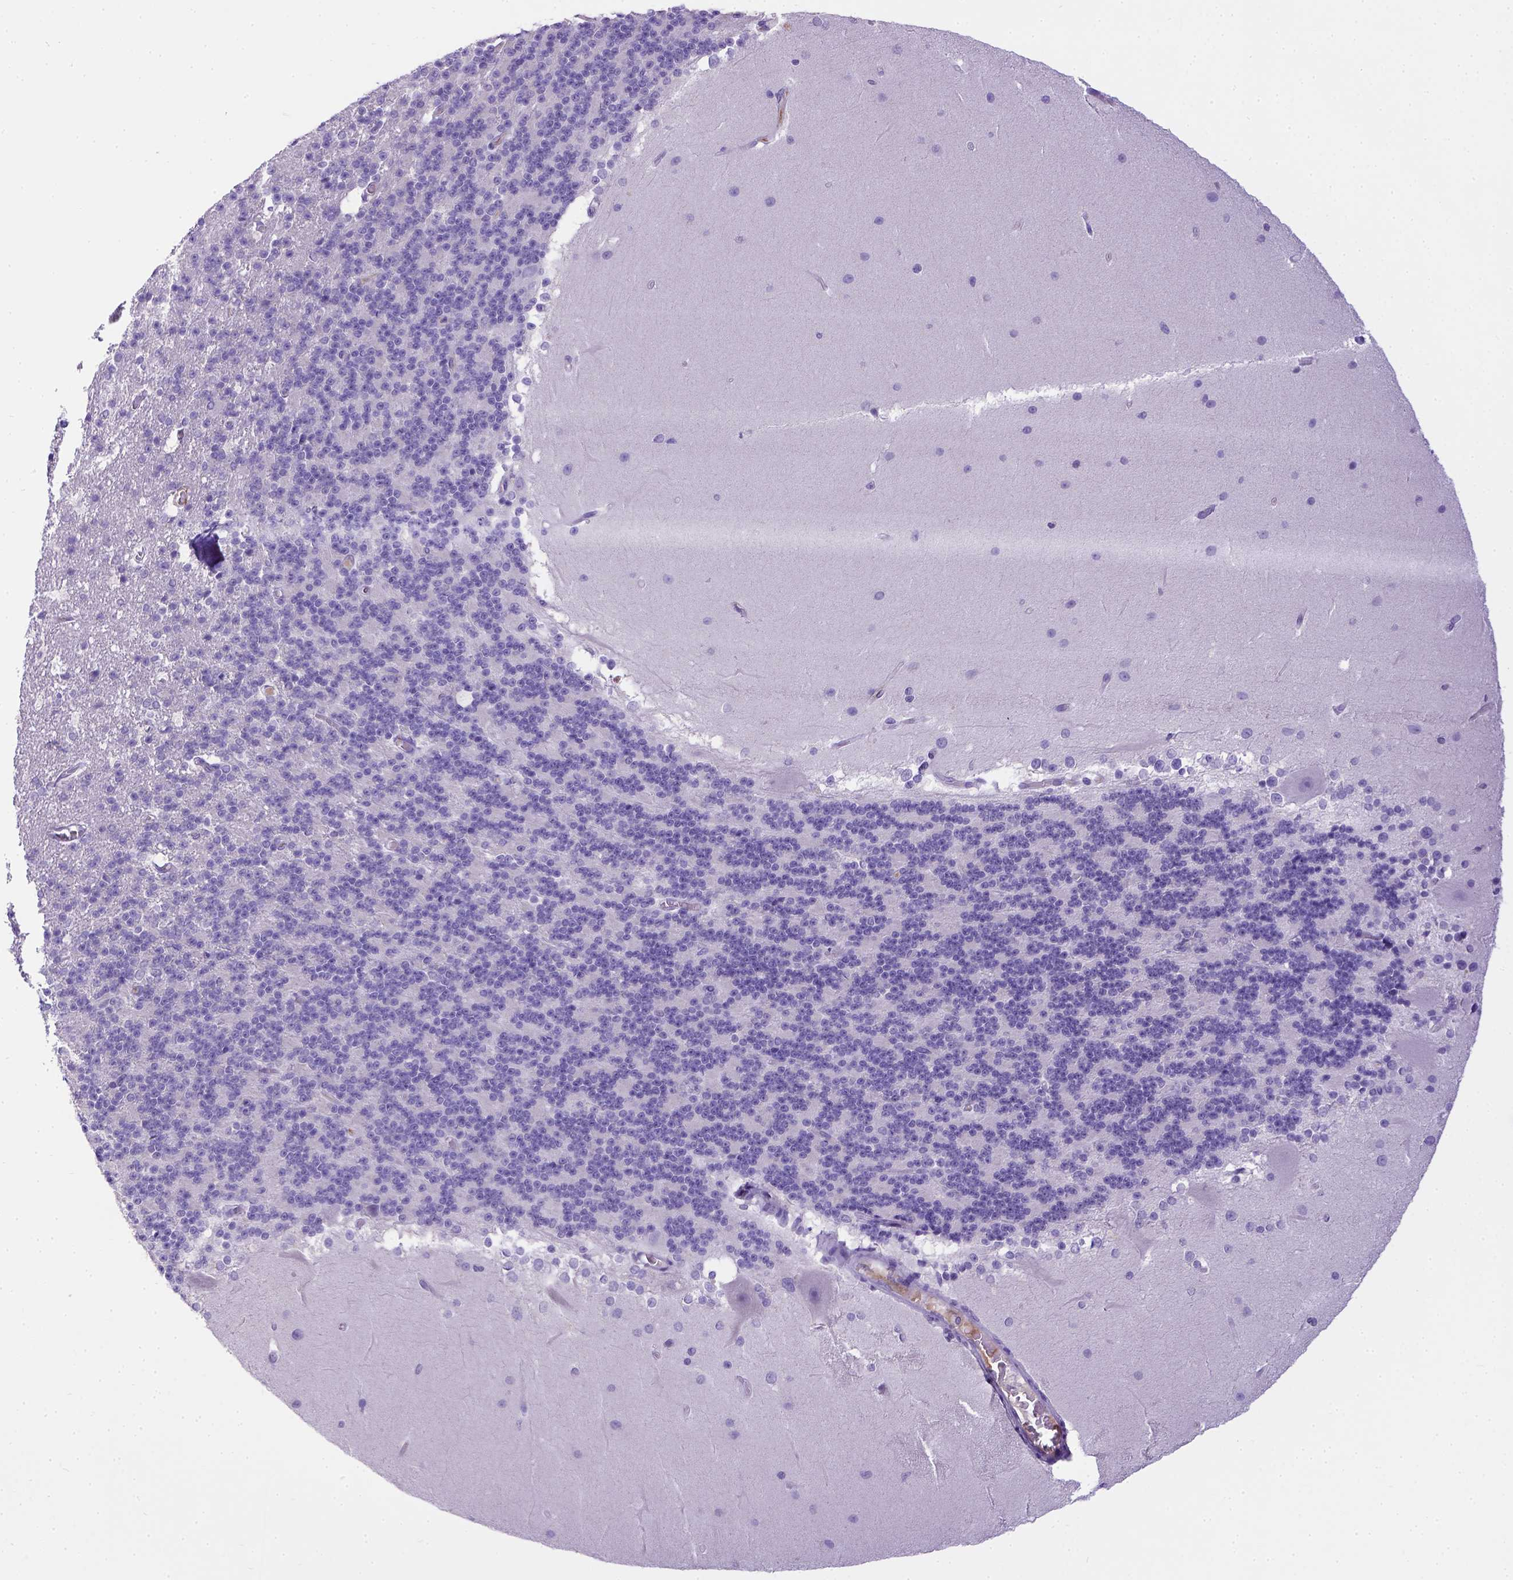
{"staining": {"intensity": "negative", "quantity": "none", "location": "none"}, "tissue": "cerebellum", "cell_type": "Cells in granular layer", "image_type": "normal", "snomed": [{"axis": "morphology", "description": "Normal tissue, NOS"}, {"axis": "topography", "description": "Cerebellum"}], "caption": "A high-resolution photomicrograph shows immunohistochemistry staining of benign cerebellum, which reveals no significant positivity in cells in granular layer.", "gene": "CD3E", "patient": {"sex": "female", "age": 19}}